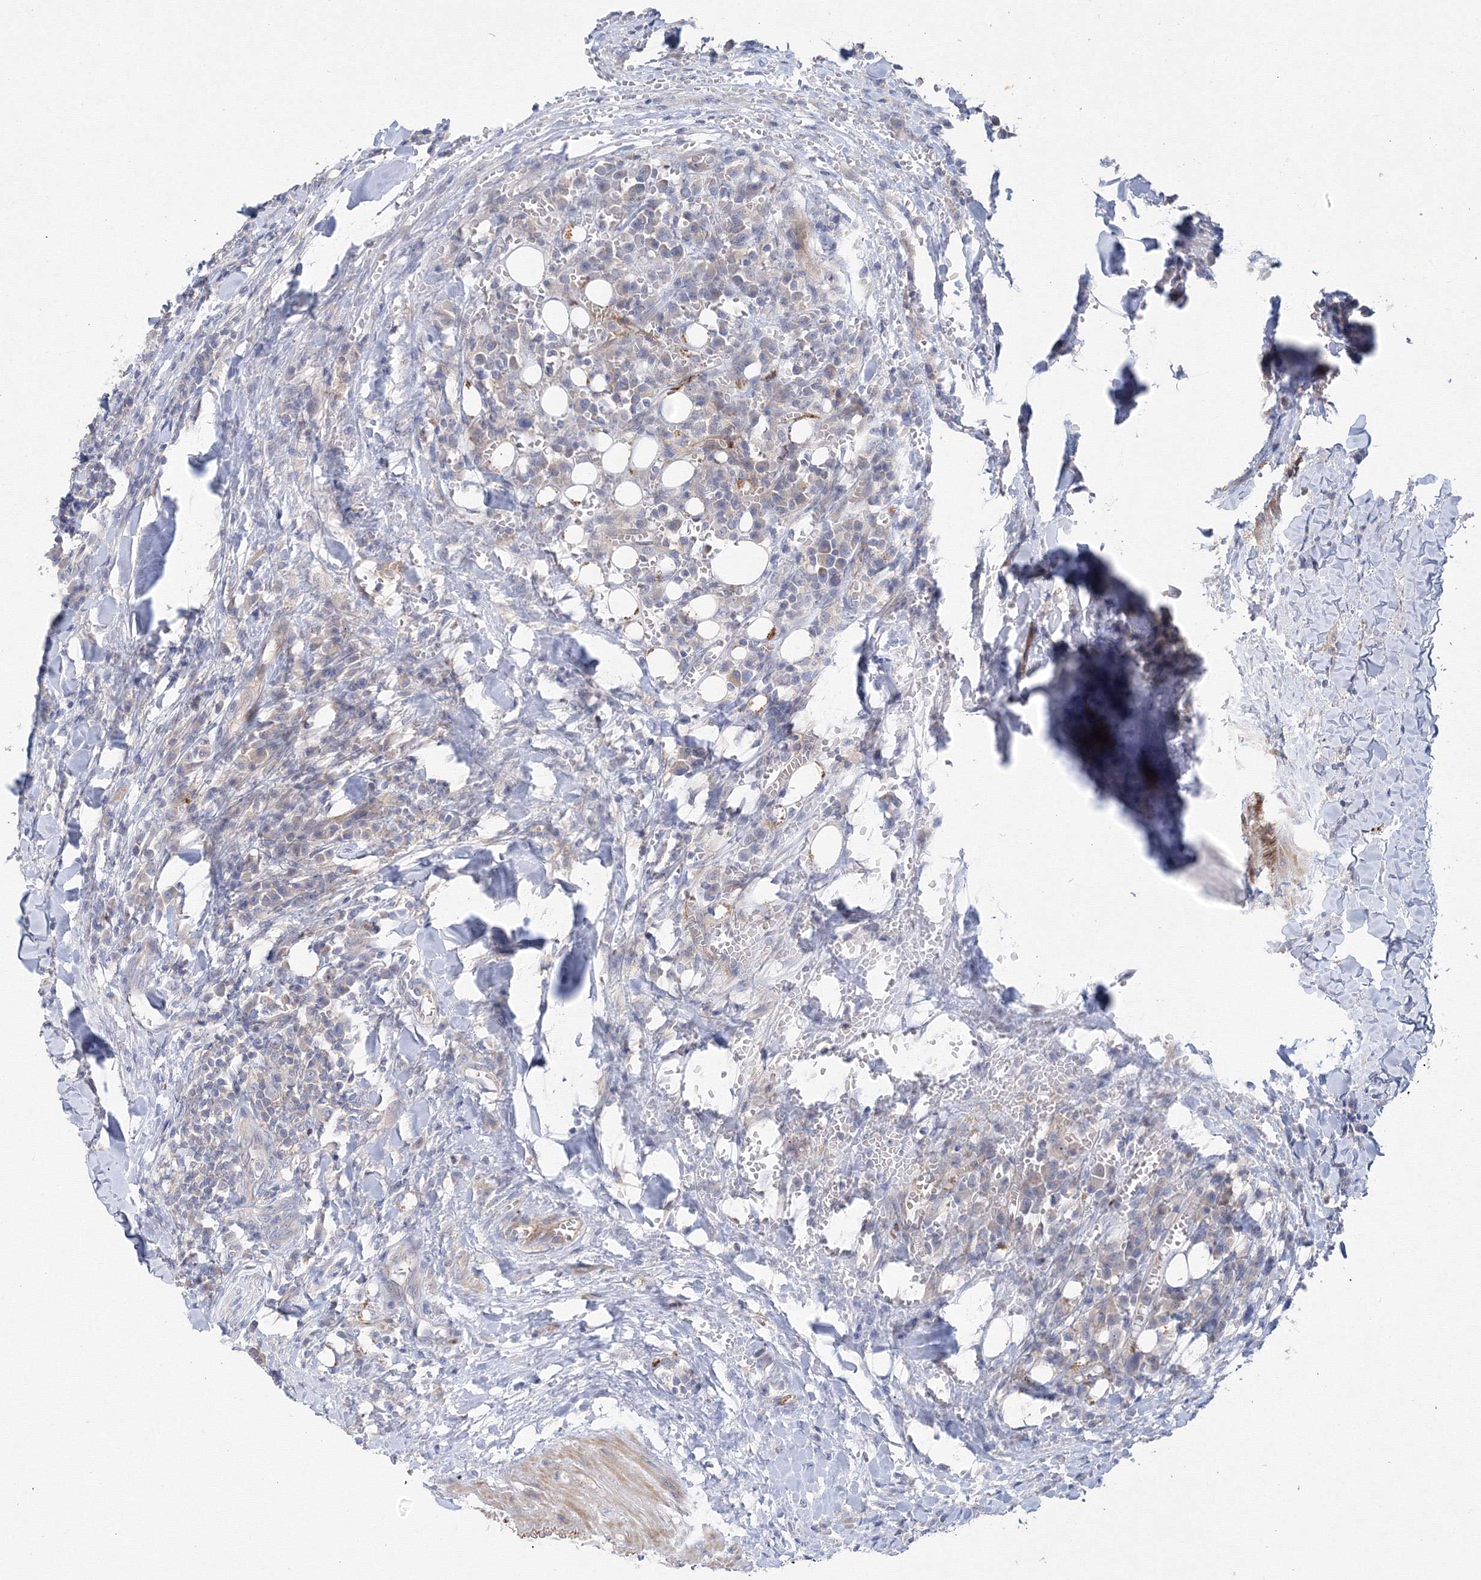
{"staining": {"intensity": "weak", "quantity": "<25%", "location": "cytoplasmic/membranous"}, "tissue": "head and neck cancer", "cell_type": "Tumor cells", "image_type": "cancer", "snomed": [{"axis": "morphology", "description": "Squamous cell carcinoma, NOS"}, {"axis": "topography", "description": "Head-Neck"}], "caption": "An IHC image of head and neck squamous cell carcinoma is shown. There is no staining in tumor cells of head and neck squamous cell carcinoma. (DAB immunohistochemistry (IHC) visualized using brightfield microscopy, high magnification).", "gene": "DIS3L2", "patient": {"sex": "male", "age": 66}}